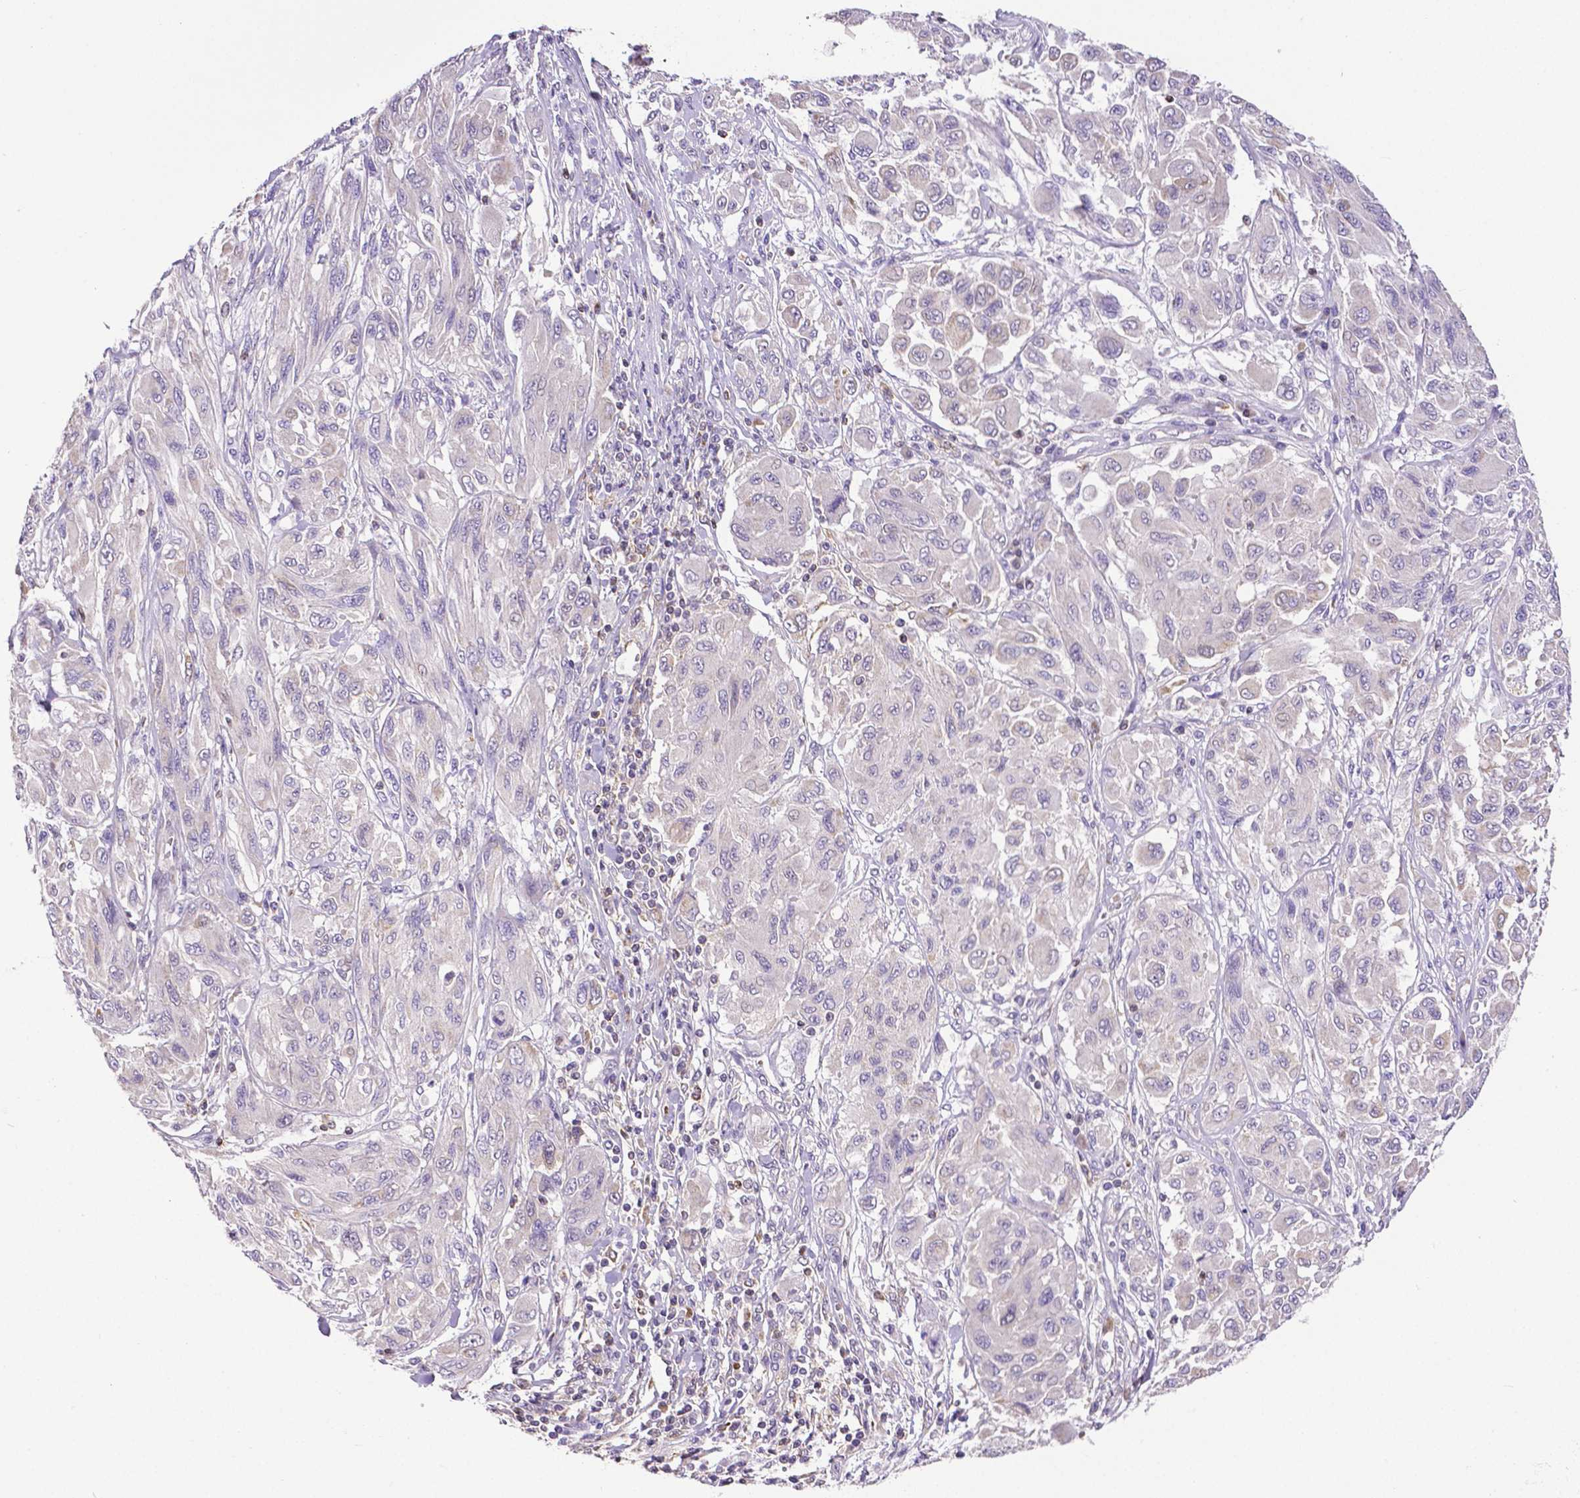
{"staining": {"intensity": "negative", "quantity": "none", "location": "none"}, "tissue": "melanoma", "cell_type": "Tumor cells", "image_type": "cancer", "snomed": [{"axis": "morphology", "description": "Malignant melanoma, NOS"}, {"axis": "topography", "description": "Skin"}], "caption": "Tumor cells show no significant positivity in melanoma.", "gene": "MCL1", "patient": {"sex": "female", "age": 91}}